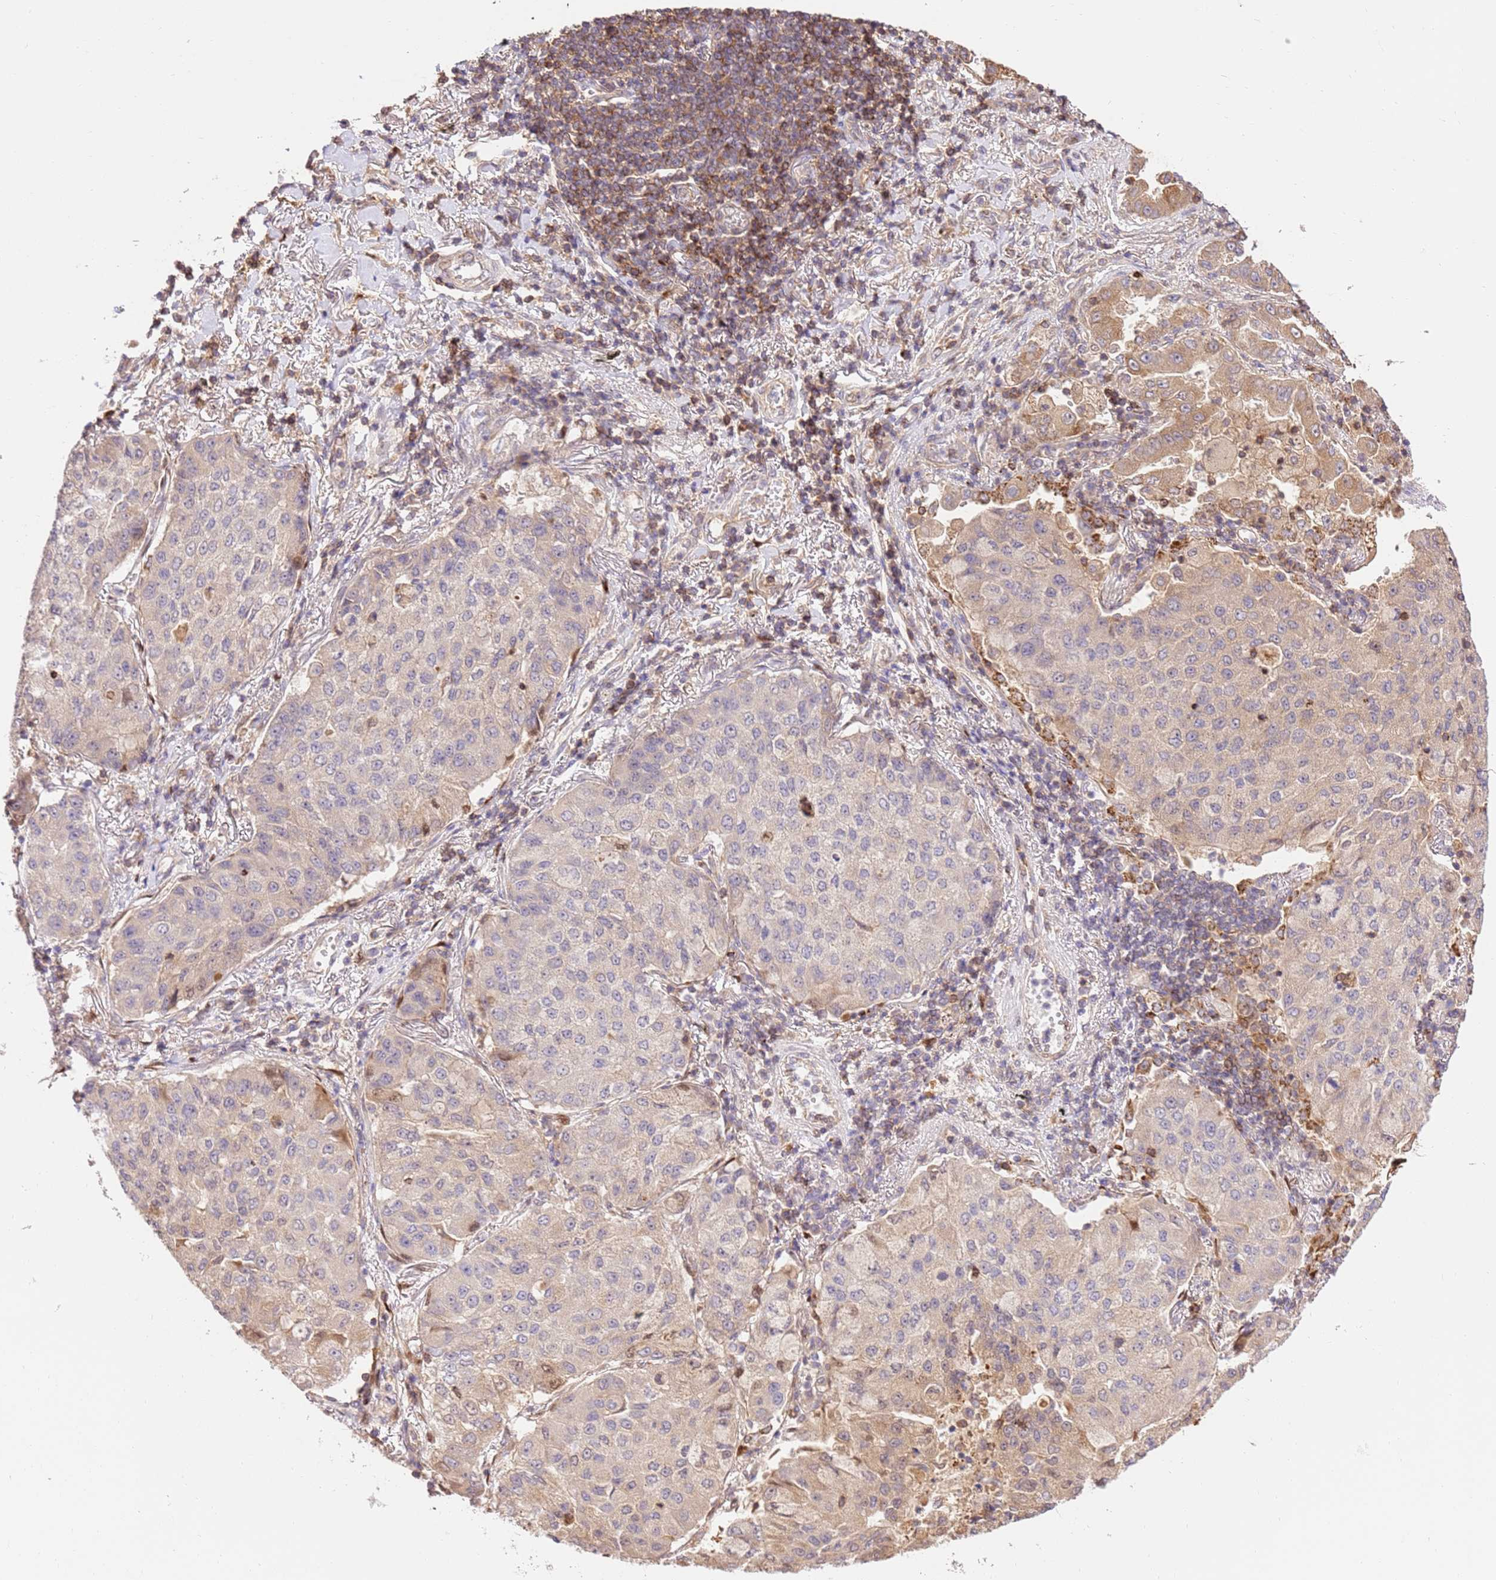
{"staining": {"intensity": "moderate", "quantity": "25%-75%", "location": "cytoplasmic/membranous"}, "tissue": "lung cancer", "cell_type": "Tumor cells", "image_type": "cancer", "snomed": [{"axis": "morphology", "description": "Squamous cell carcinoma, NOS"}, {"axis": "topography", "description": "Lung"}], "caption": "Protein expression analysis of lung cancer (squamous cell carcinoma) displays moderate cytoplasmic/membranous expression in about 25%-75% of tumor cells.", "gene": "KATNAL2", "patient": {"sex": "male", "age": 74}}